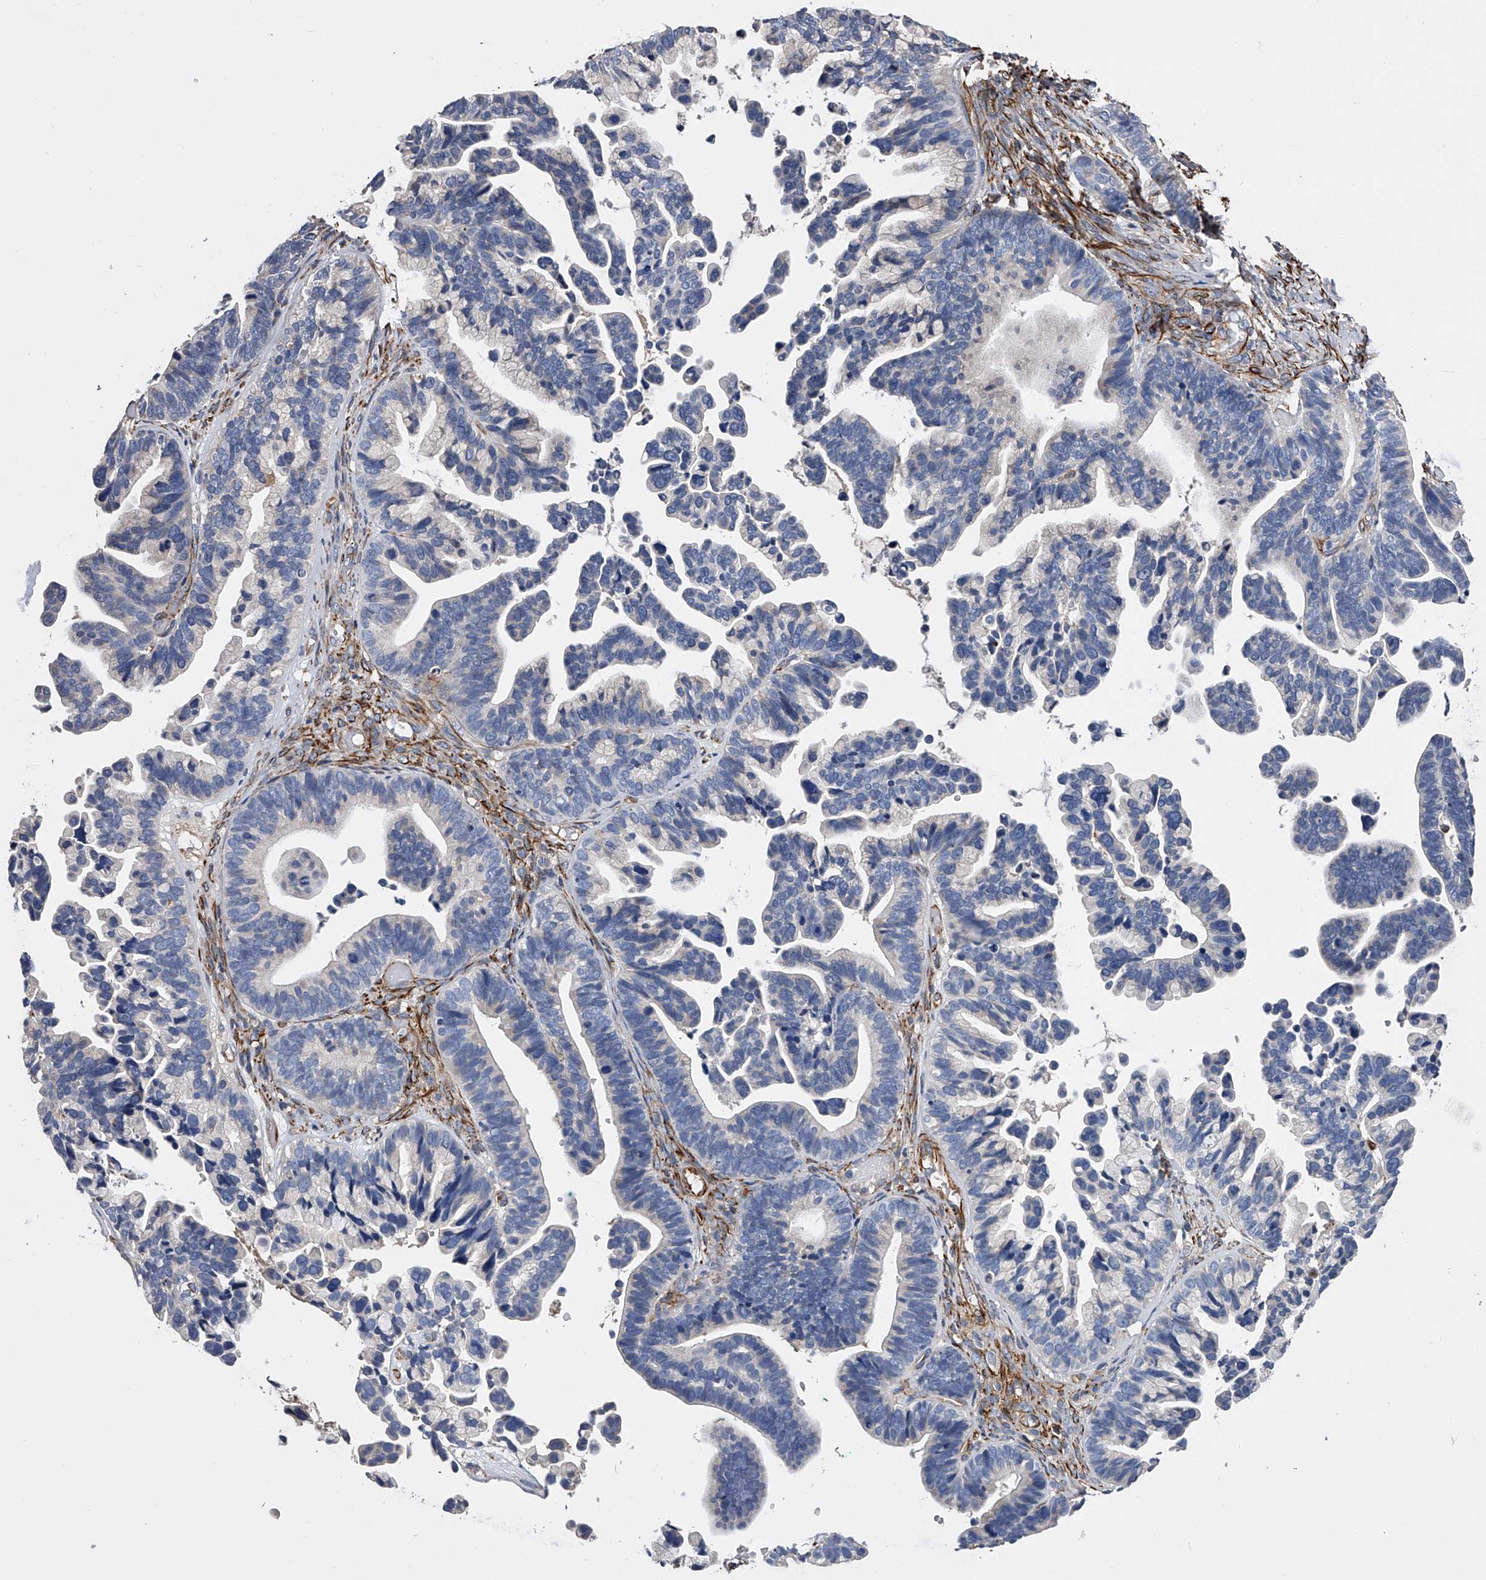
{"staining": {"intensity": "negative", "quantity": "none", "location": "none"}, "tissue": "ovarian cancer", "cell_type": "Tumor cells", "image_type": "cancer", "snomed": [{"axis": "morphology", "description": "Cystadenocarcinoma, serous, NOS"}, {"axis": "topography", "description": "Ovary"}], "caption": "Image shows no significant protein expression in tumor cells of ovarian cancer.", "gene": "EFCAB7", "patient": {"sex": "female", "age": 56}}